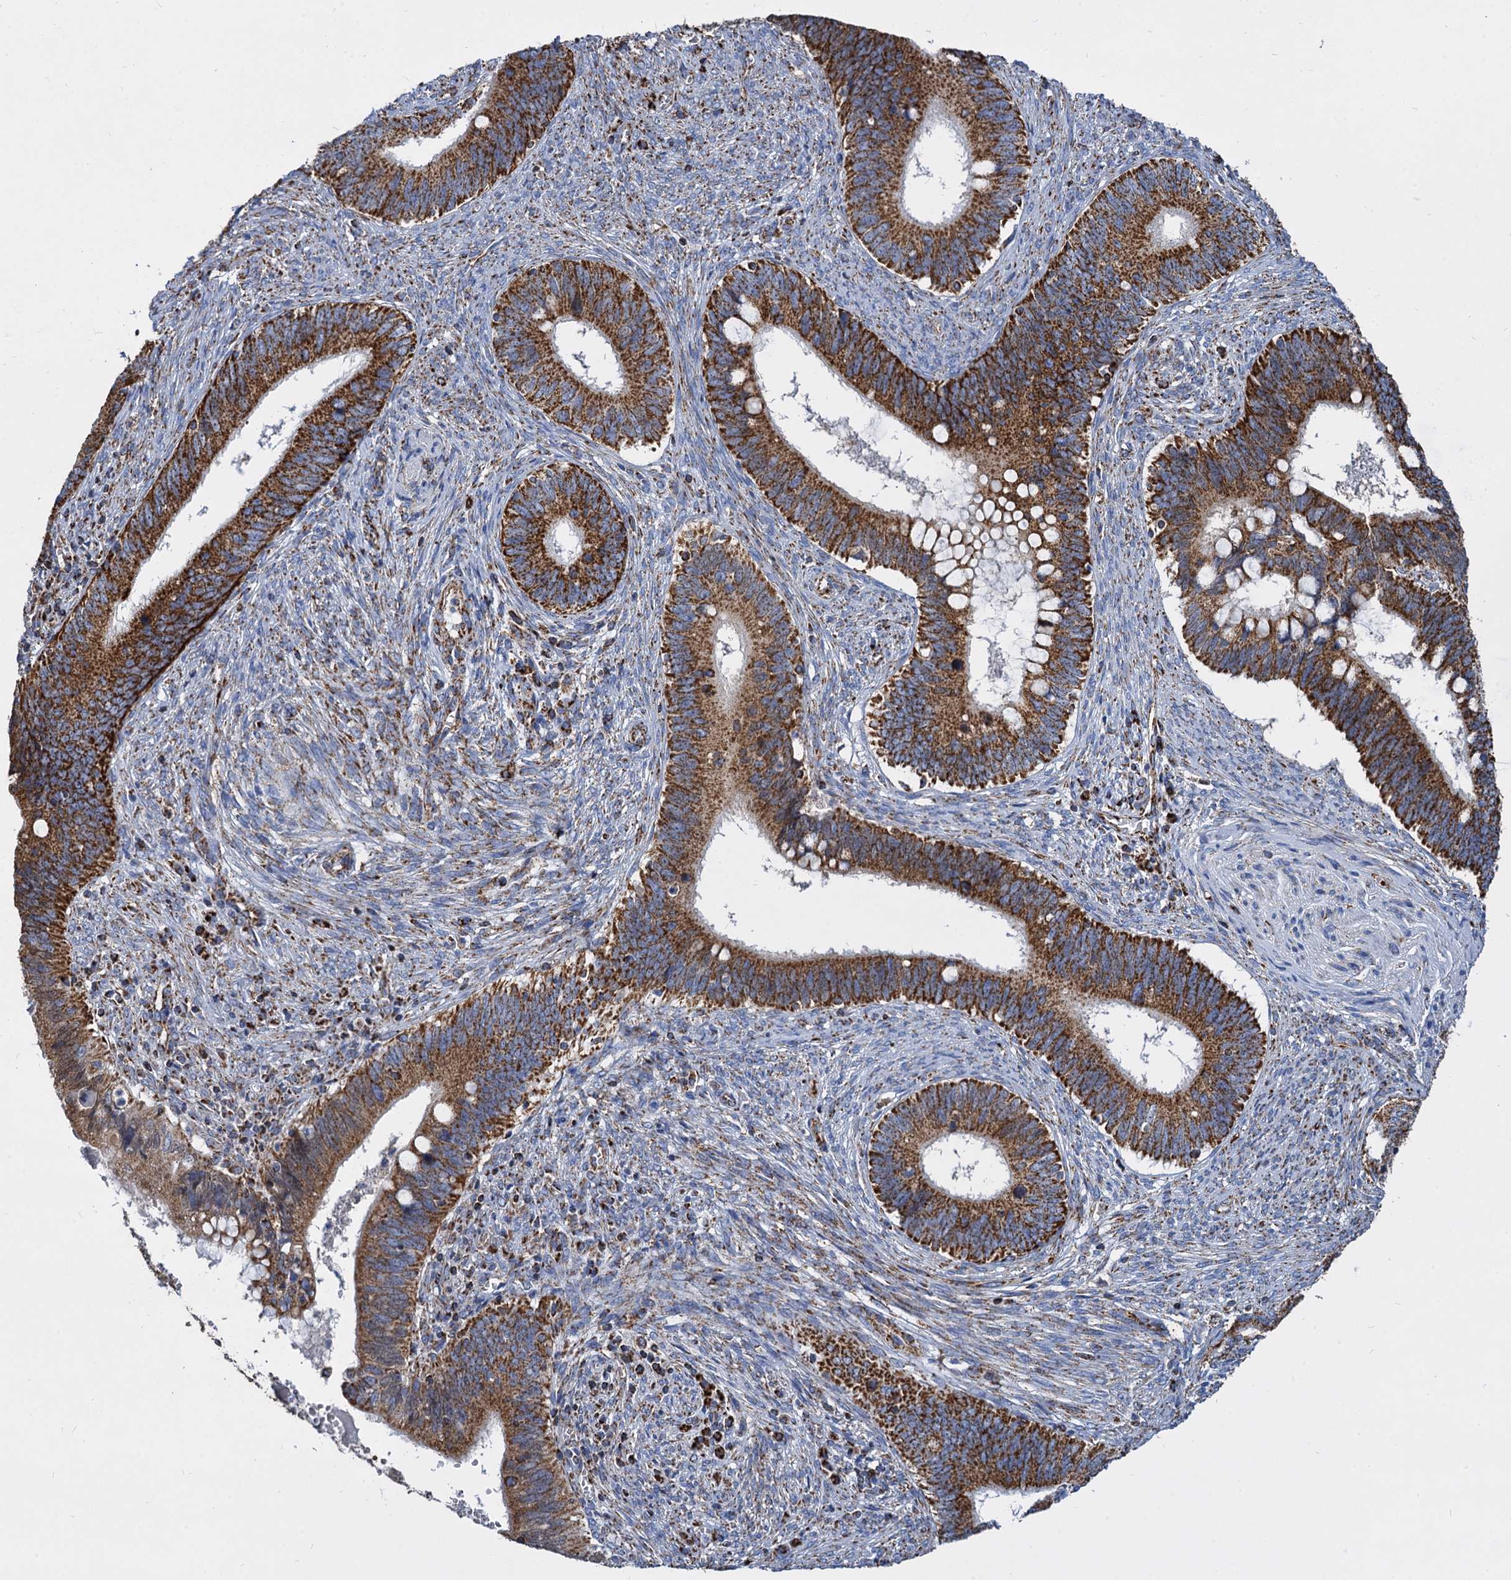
{"staining": {"intensity": "strong", "quantity": ">75%", "location": "cytoplasmic/membranous"}, "tissue": "cervical cancer", "cell_type": "Tumor cells", "image_type": "cancer", "snomed": [{"axis": "morphology", "description": "Adenocarcinoma, NOS"}, {"axis": "topography", "description": "Cervix"}], "caption": "This image displays immunohistochemistry staining of cervical cancer, with high strong cytoplasmic/membranous staining in approximately >75% of tumor cells.", "gene": "TIMM10", "patient": {"sex": "female", "age": 42}}